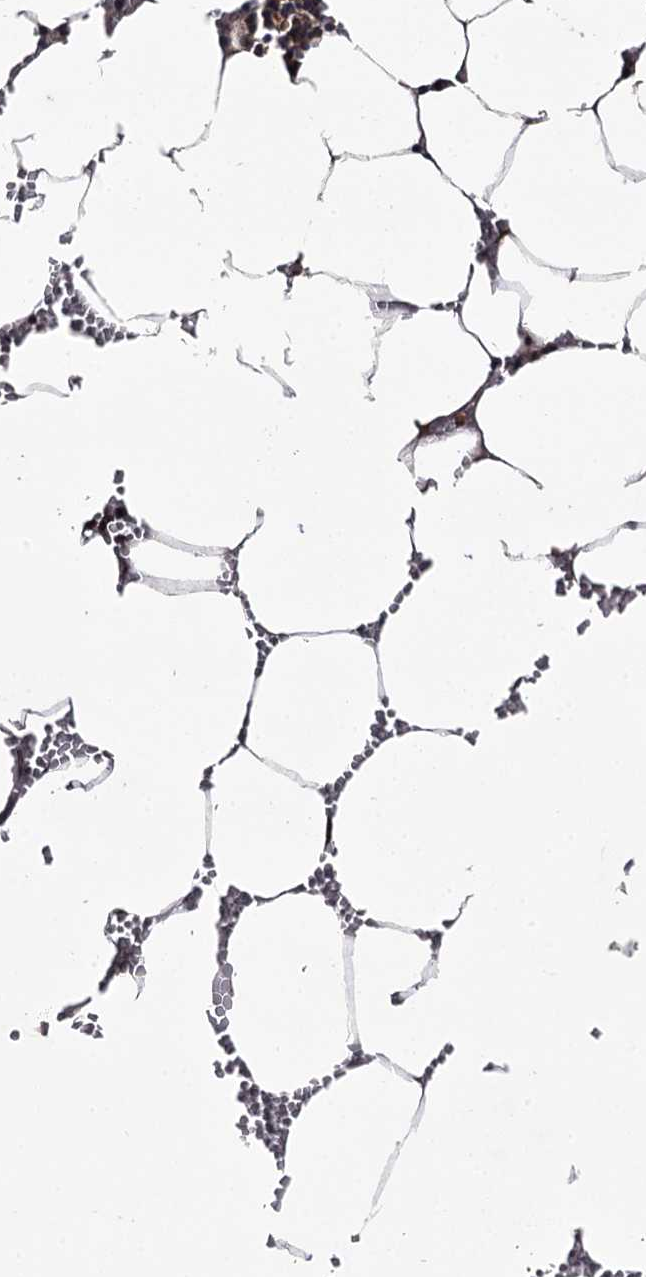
{"staining": {"intensity": "moderate", "quantity": "<25%", "location": "nuclear"}, "tissue": "bone marrow", "cell_type": "Hematopoietic cells", "image_type": "normal", "snomed": [{"axis": "morphology", "description": "Normal tissue, NOS"}, {"axis": "topography", "description": "Bone marrow"}], "caption": "A high-resolution image shows immunohistochemistry (IHC) staining of unremarkable bone marrow, which reveals moderate nuclear staining in approximately <25% of hematopoietic cells.", "gene": "RNF44", "patient": {"sex": "male", "age": 70}}